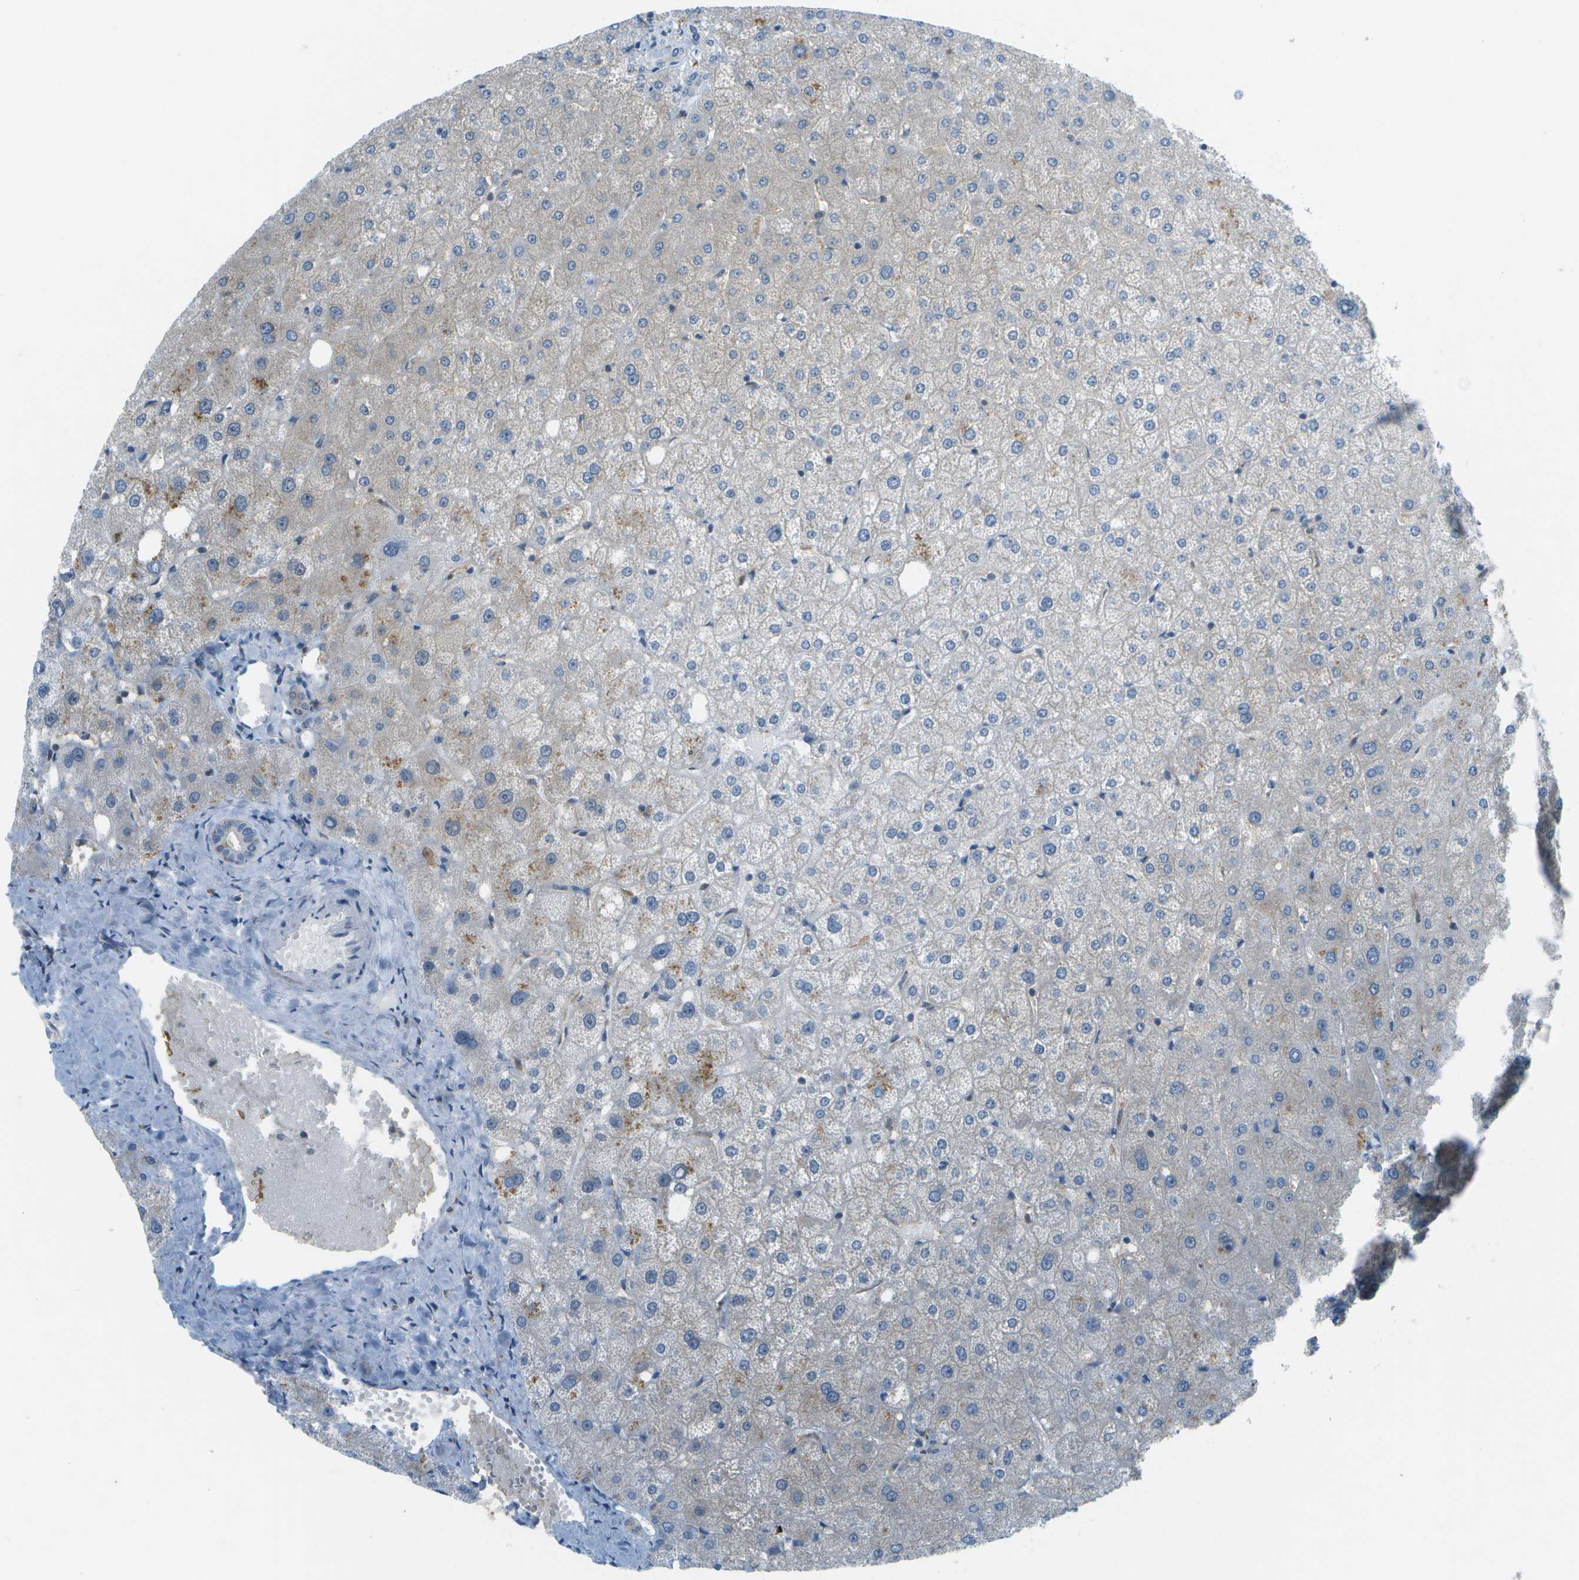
{"staining": {"intensity": "weak", "quantity": "<25%", "location": "cytoplasmic/membranous"}, "tissue": "liver", "cell_type": "Cholangiocytes", "image_type": "normal", "snomed": [{"axis": "morphology", "description": "Normal tissue, NOS"}, {"axis": "topography", "description": "Liver"}], "caption": "The image demonstrates no significant positivity in cholangiocytes of liver. (DAB immunohistochemistry (IHC), high magnification).", "gene": "CDH23", "patient": {"sex": "male", "age": 73}}